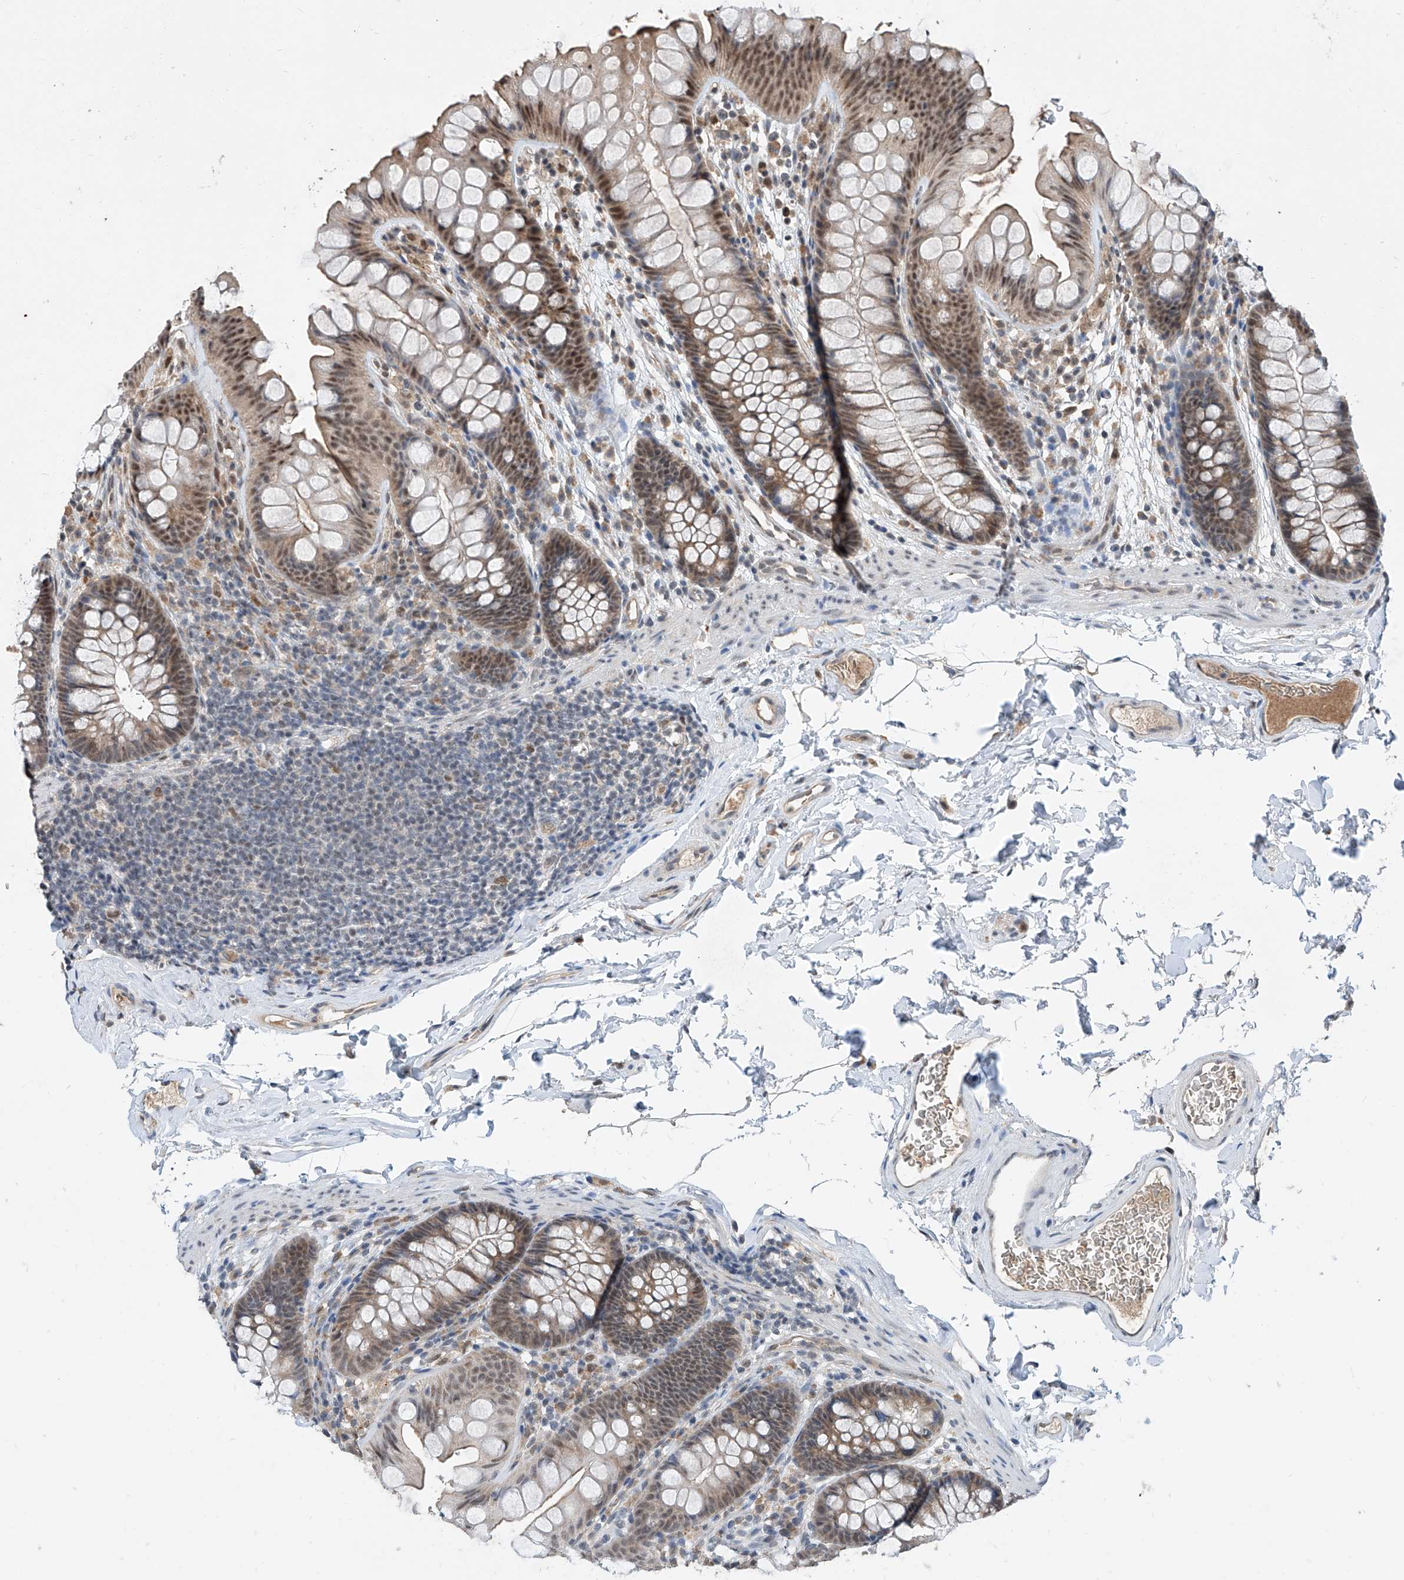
{"staining": {"intensity": "moderate", "quantity": "25%-75%", "location": "cytoplasmic/membranous"}, "tissue": "colon", "cell_type": "Endothelial cells", "image_type": "normal", "snomed": [{"axis": "morphology", "description": "Normal tissue, NOS"}, {"axis": "topography", "description": "Colon"}], "caption": "Protein staining demonstrates moderate cytoplasmic/membranous staining in about 25%-75% of endothelial cells in benign colon.", "gene": "CARMIL3", "patient": {"sex": "female", "age": 62}}